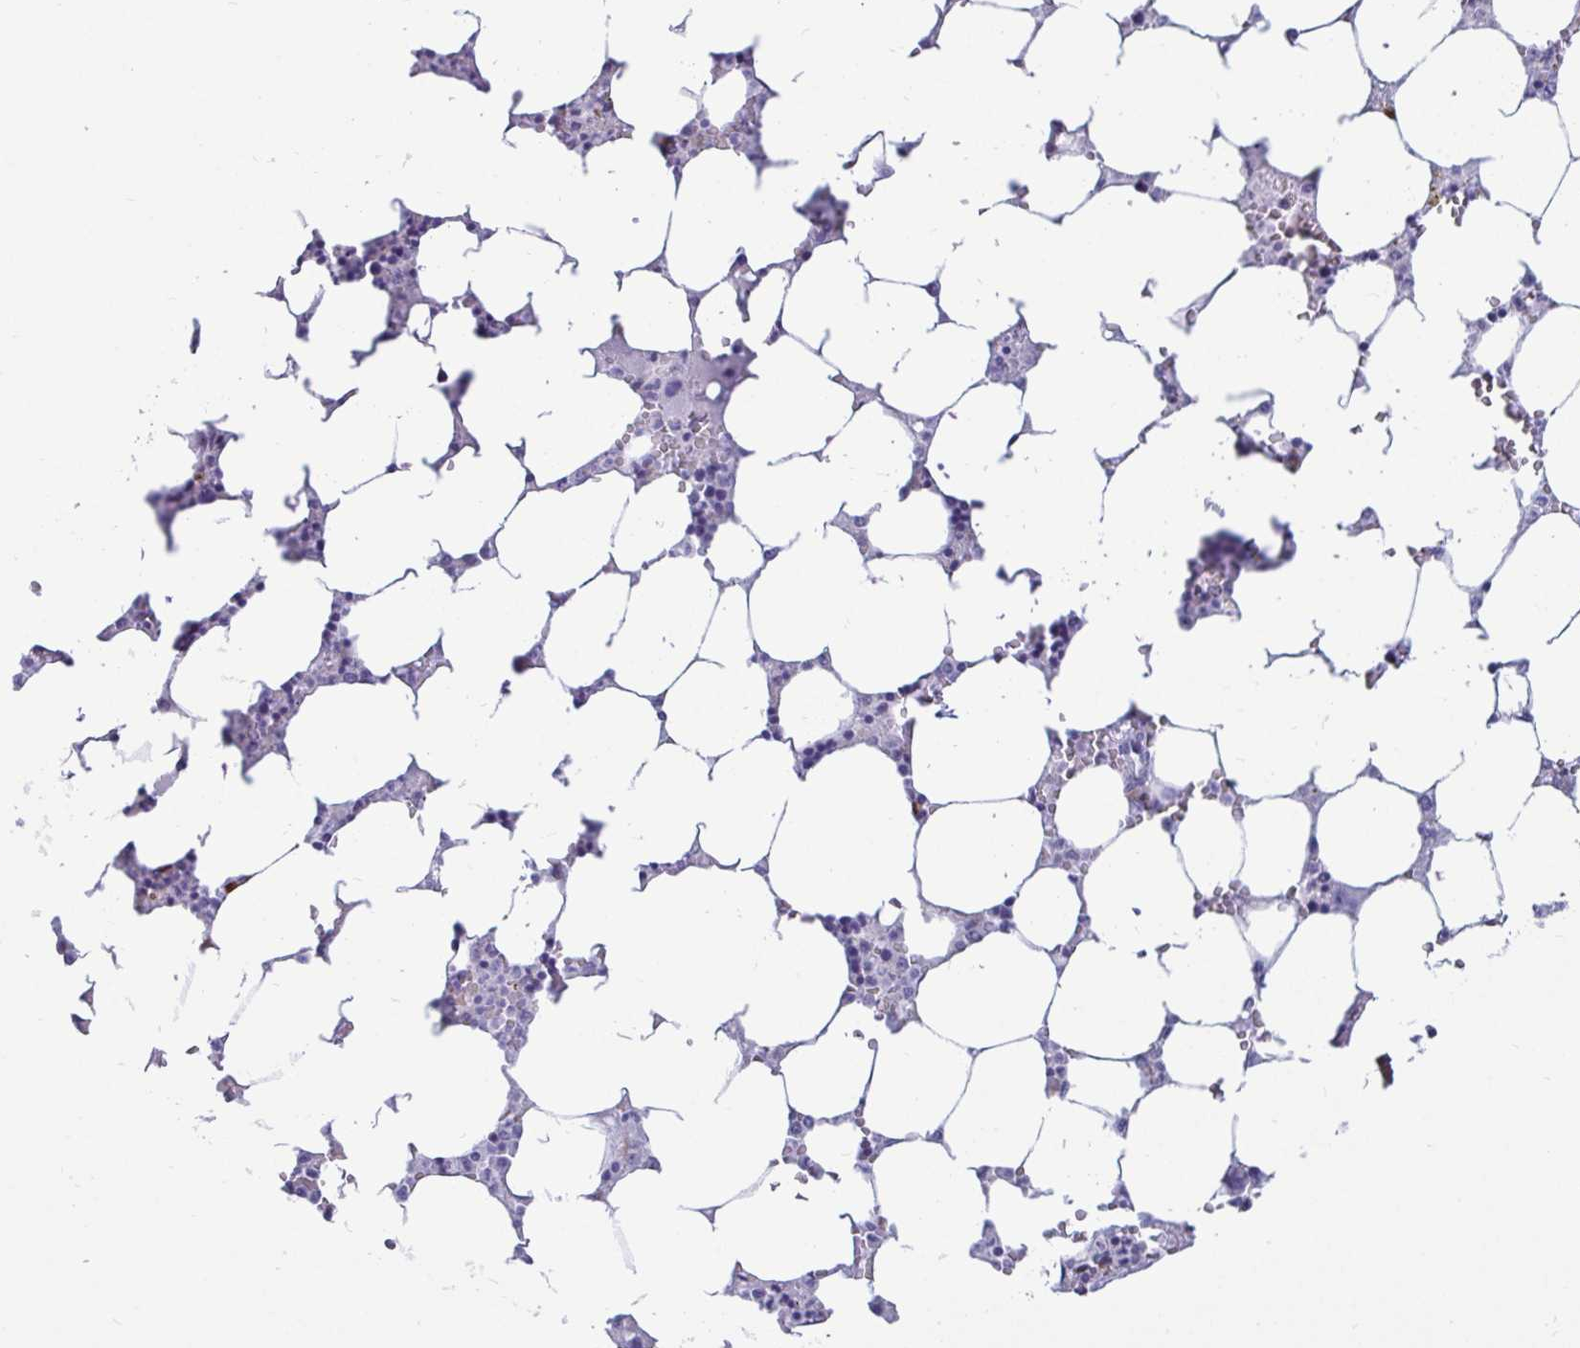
{"staining": {"intensity": "negative", "quantity": "none", "location": "none"}, "tissue": "bone marrow", "cell_type": "Hematopoietic cells", "image_type": "normal", "snomed": [{"axis": "morphology", "description": "Normal tissue, NOS"}, {"axis": "topography", "description": "Bone marrow"}], "caption": "Human bone marrow stained for a protein using immunohistochemistry shows no staining in hematopoietic cells.", "gene": "TFPI2", "patient": {"sex": "male", "age": 64}}